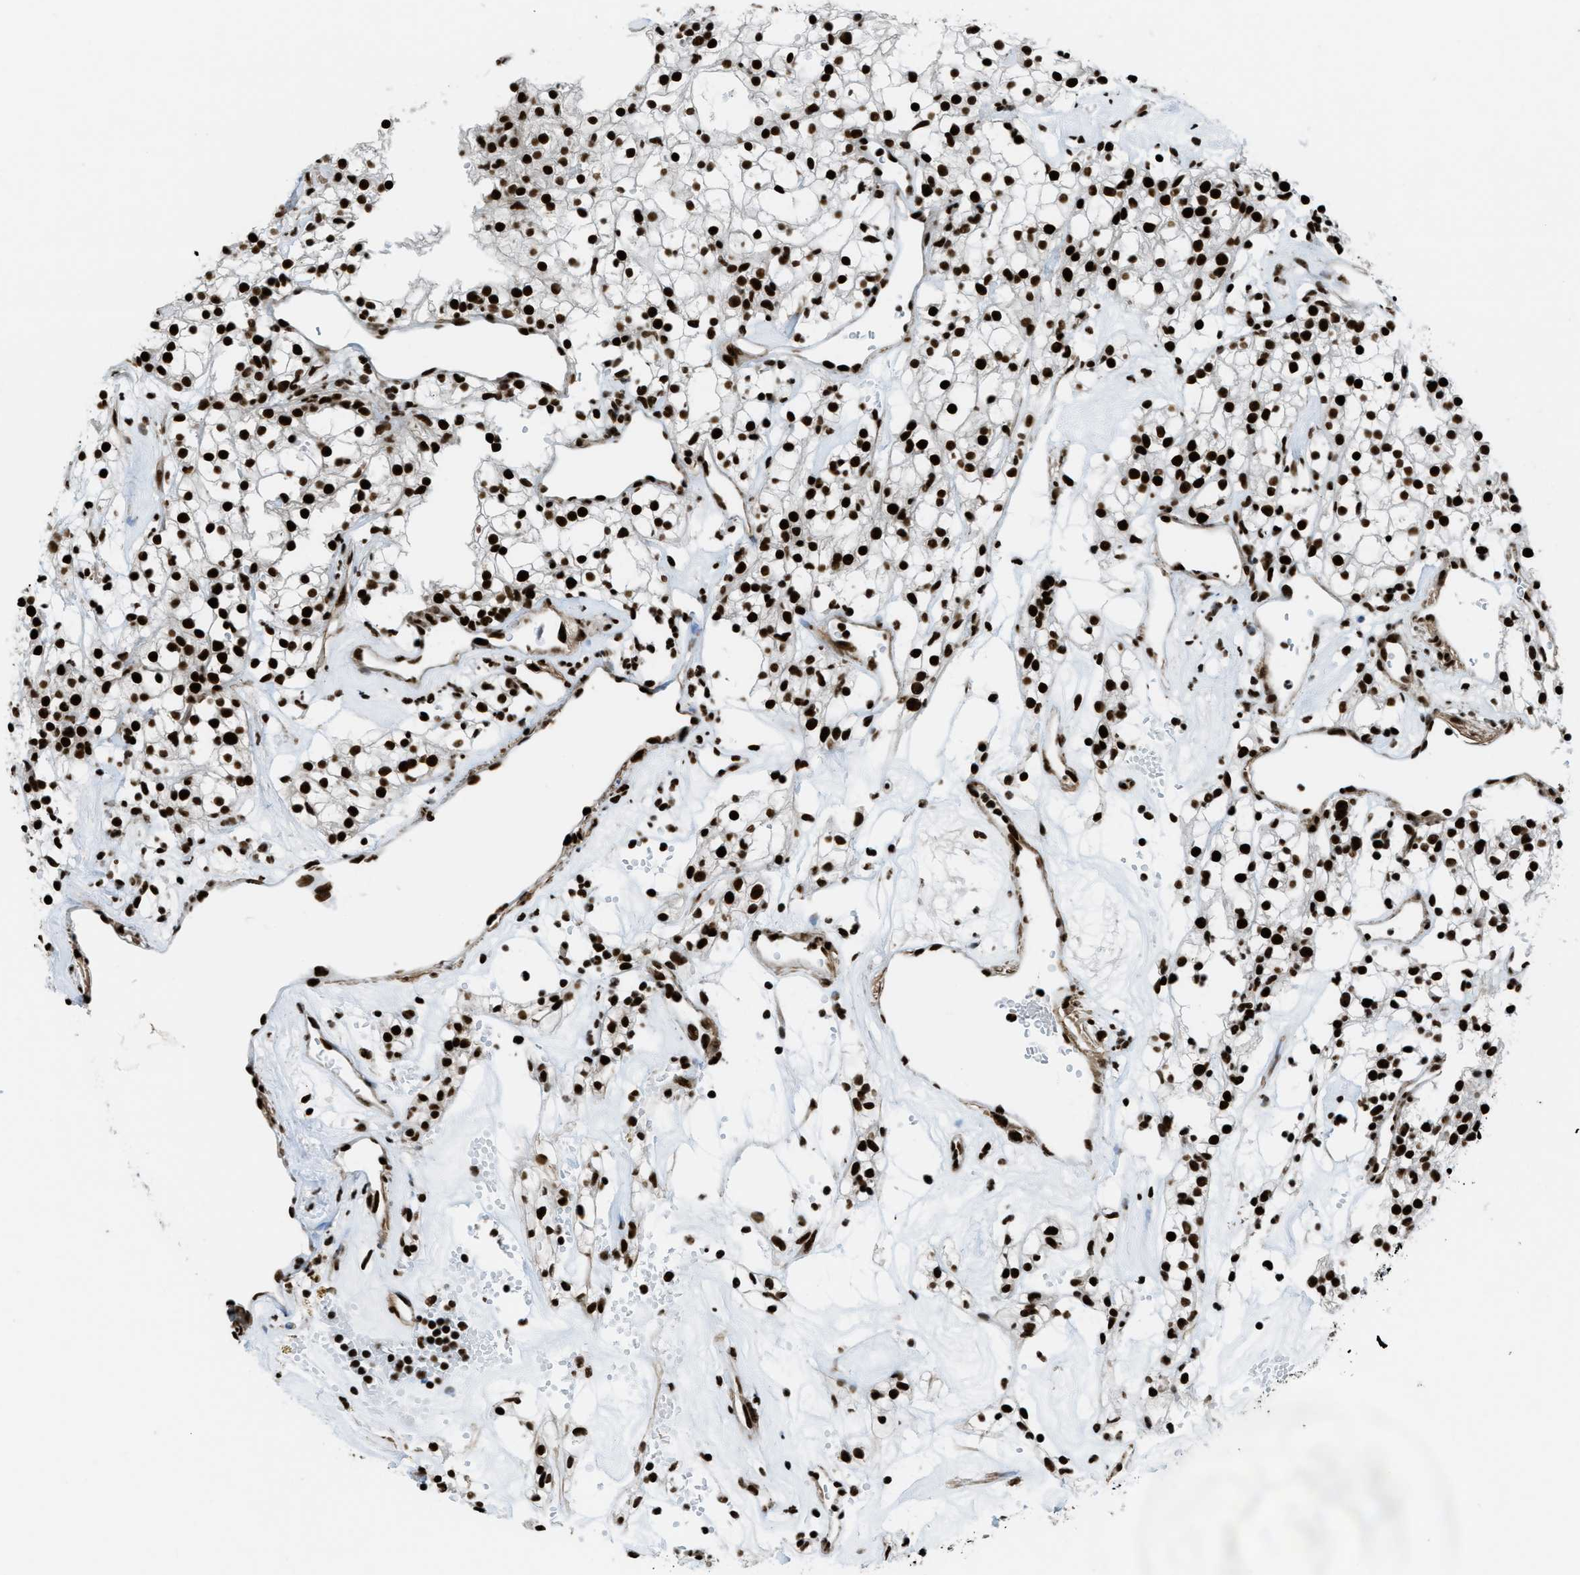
{"staining": {"intensity": "strong", "quantity": ">75%", "location": "nuclear"}, "tissue": "renal cancer", "cell_type": "Tumor cells", "image_type": "cancer", "snomed": [{"axis": "morphology", "description": "Adenocarcinoma, NOS"}, {"axis": "topography", "description": "Kidney"}], "caption": "Protein analysis of renal adenocarcinoma tissue demonstrates strong nuclear positivity in approximately >75% of tumor cells.", "gene": "ZNF207", "patient": {"sex": "male", "age": 59}}